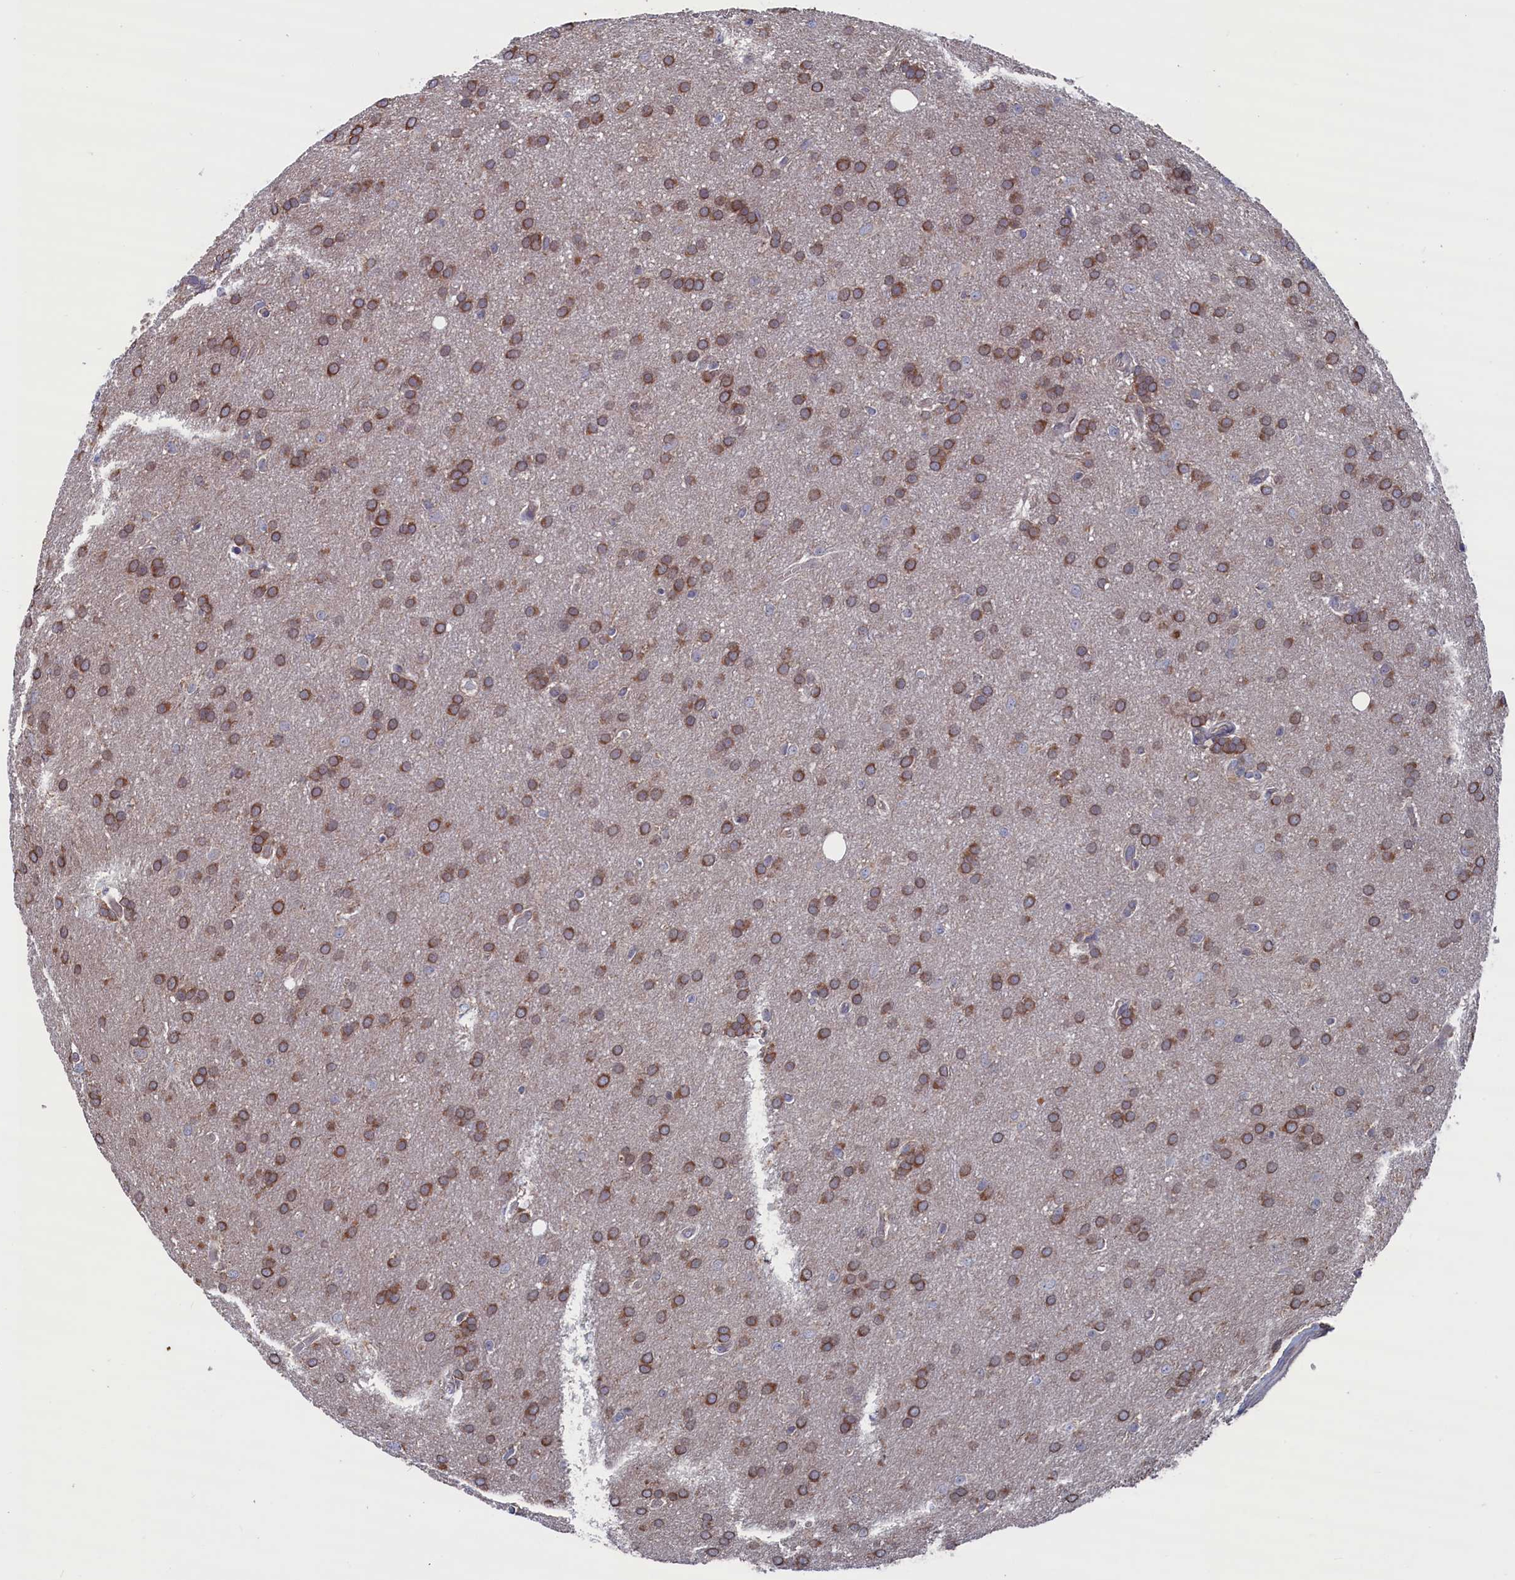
{"staining": {"intensity": "moderate", "quantity": ">75%", "location": "cytoplasmic/membranous"}, "tissue": "glioma", "cell_type": "Tumor cells", "image_type": "cancer", "snomed": [{"axis": "morphology", "description": "Glioma, malignant, Low grade"}, {"axis": "topography", "description": "Brain"}], "caption": "A brown stain highlights moderate cytoplasmic/membranous staining of a protein in human low-grade glioma (malignant) tumor cells.", "gene": "SPATA13", "patient": {"sex": "female", "age": 32}}